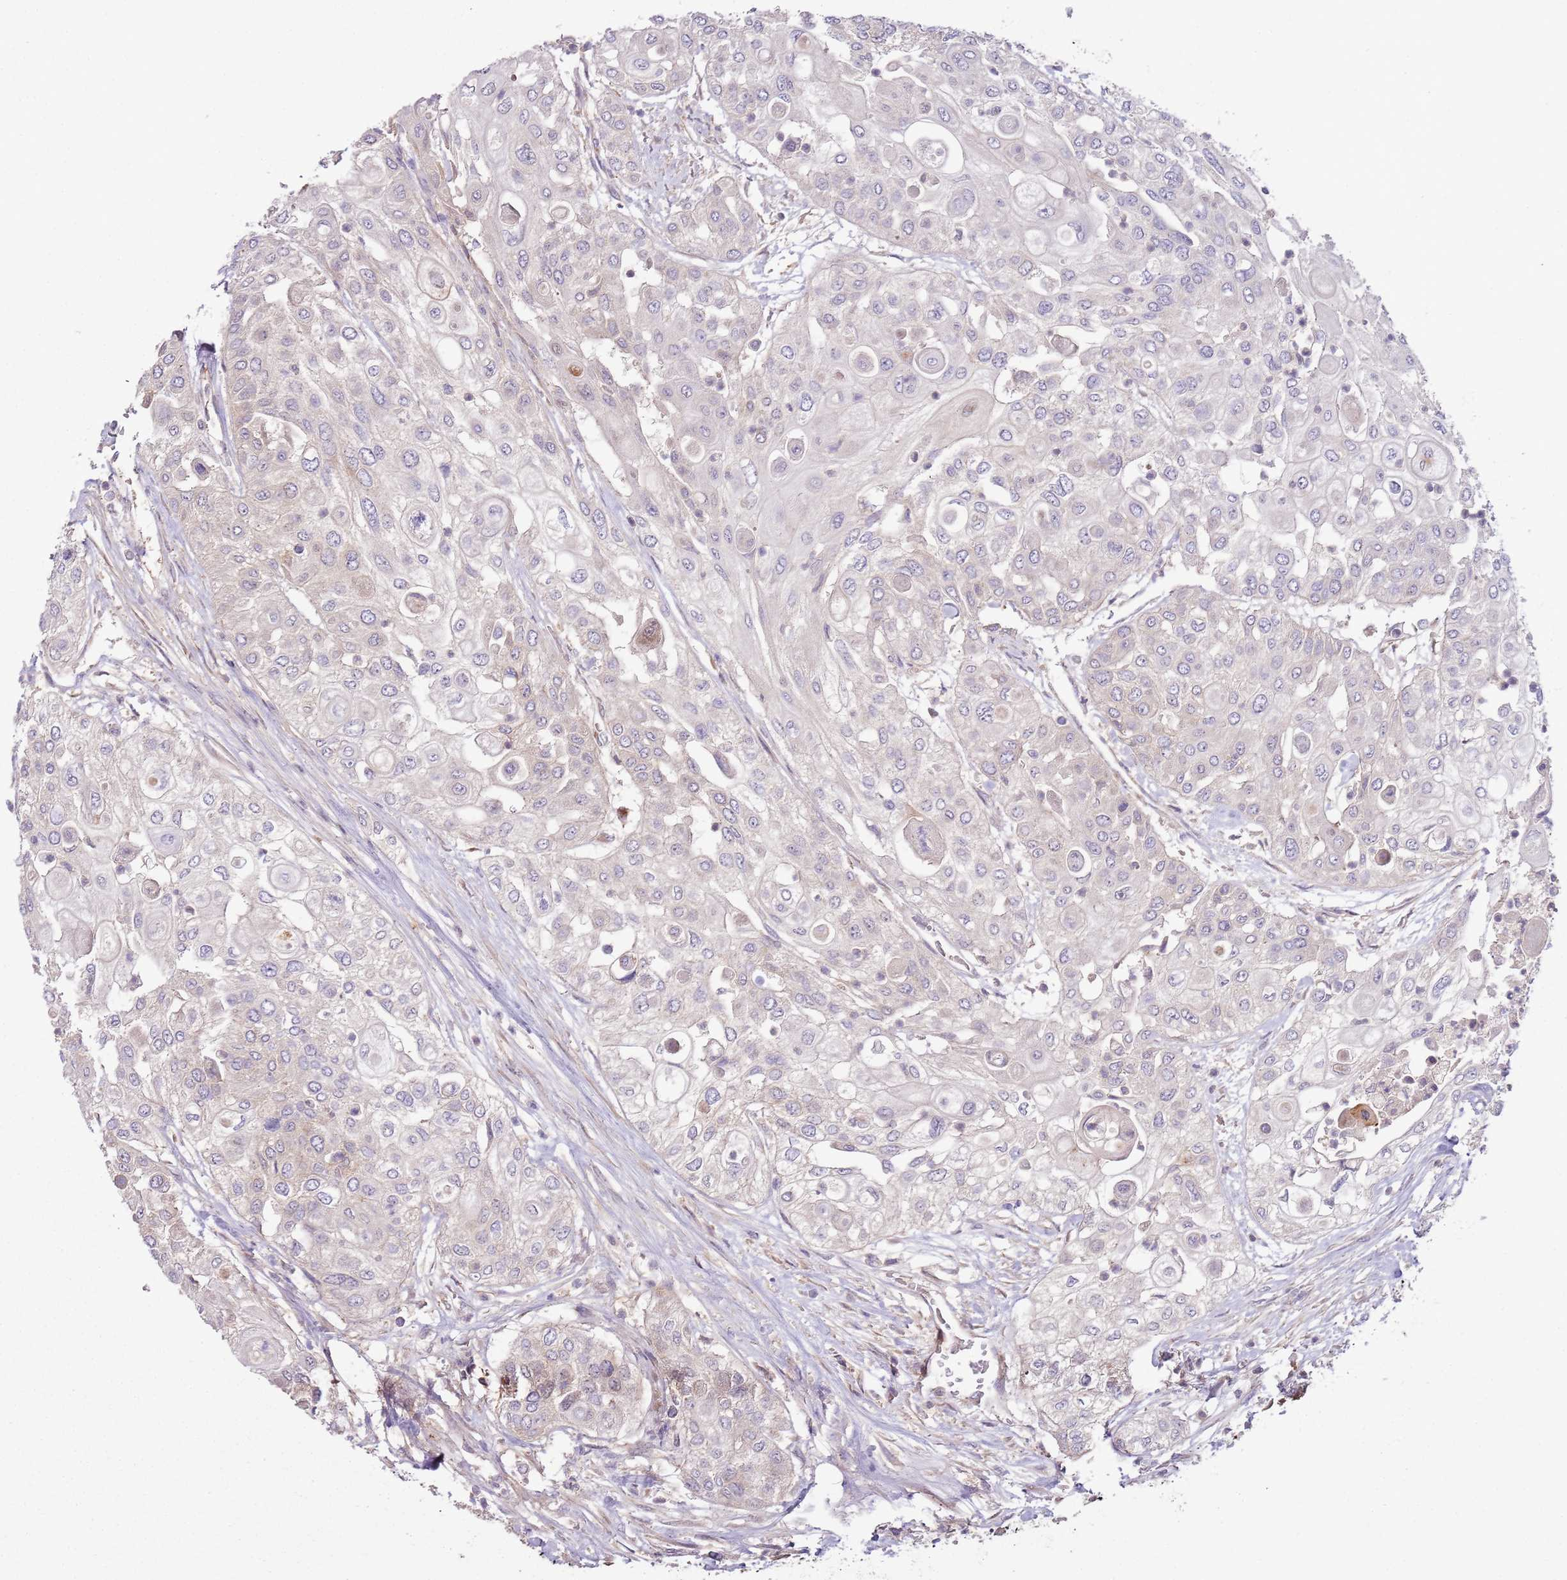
{"staining": {"intensity": "negative", "quantity": "none", "location": "none"}, "tissue": "urothelial cancer", "cell_type": "Tumor cells", "image_type": "cancer", "snomed": [{"axis": "morphology", "description": "Urothelial carcinoma, High grade"}, {"axis": "topography", "description": "Urinary bladder"}], "caption": "A photomicrograph of urothelial carcinoma (high-grade) stained for a protein displays no brown staining in tumor cells.", "gene": "RNF128", "patient": {"sex": "female", "age": 79}}